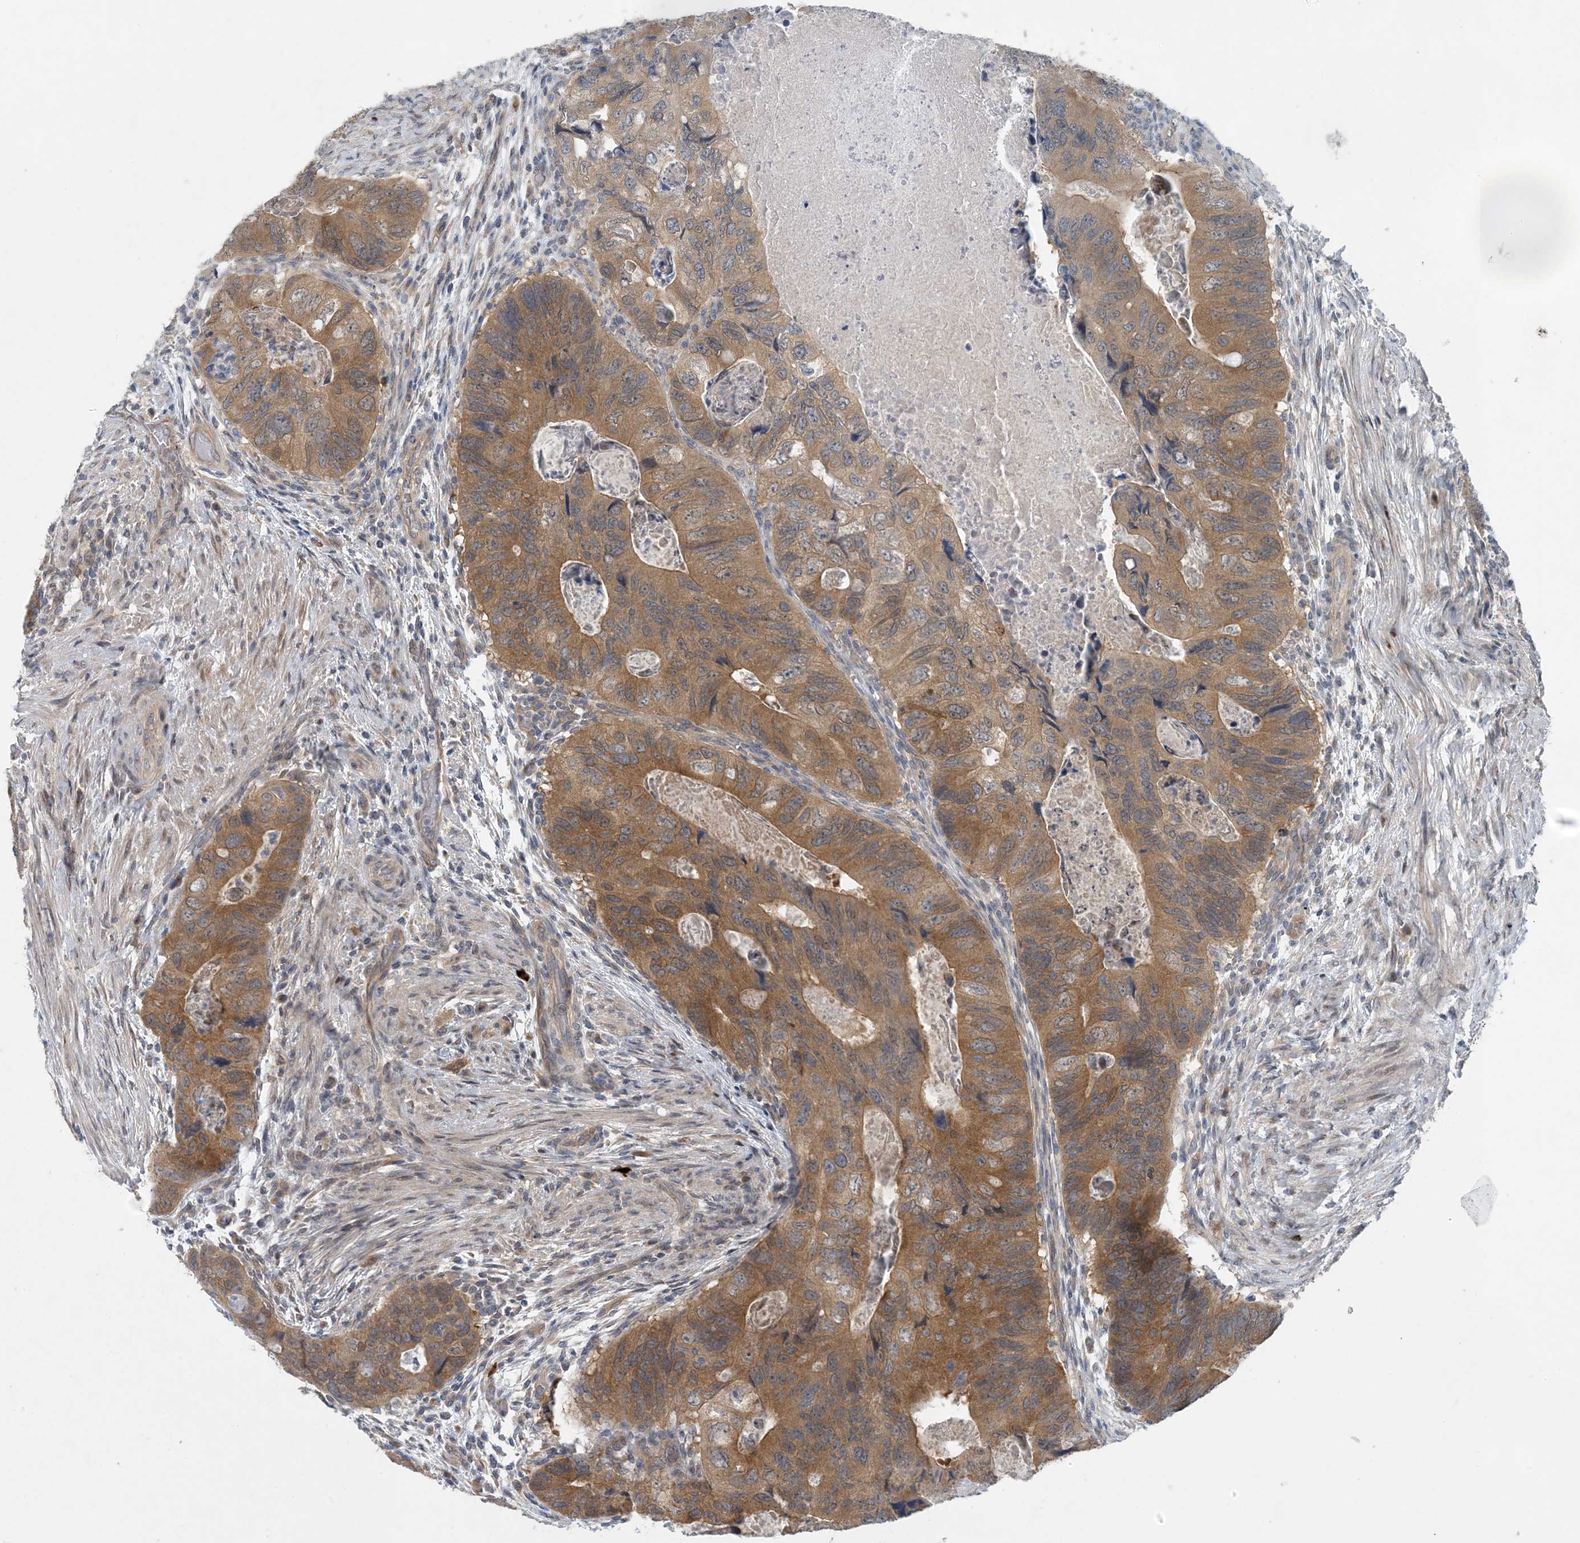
{"staining": {"intensity": "moderate", "quantity": ">75%", "location": "cytoplasmic/membranous"}, "tissue": "colorectal cancer", "cell_type": "Tumor cells", "image_type": "cancer", "snomed": [{"axis": "morphology", "description": "Adenocarcinoma, NOS"}, {"axis": "topography", "description": "Rectum"}], "caption": "Moderate cytoplasmic/membranous staining is appreciated in approximately >75% of tumor cells in colorectal adenocarcinoma.", "gene": "HIKESHI", "patient": {"sex": "male", "age": 63}}